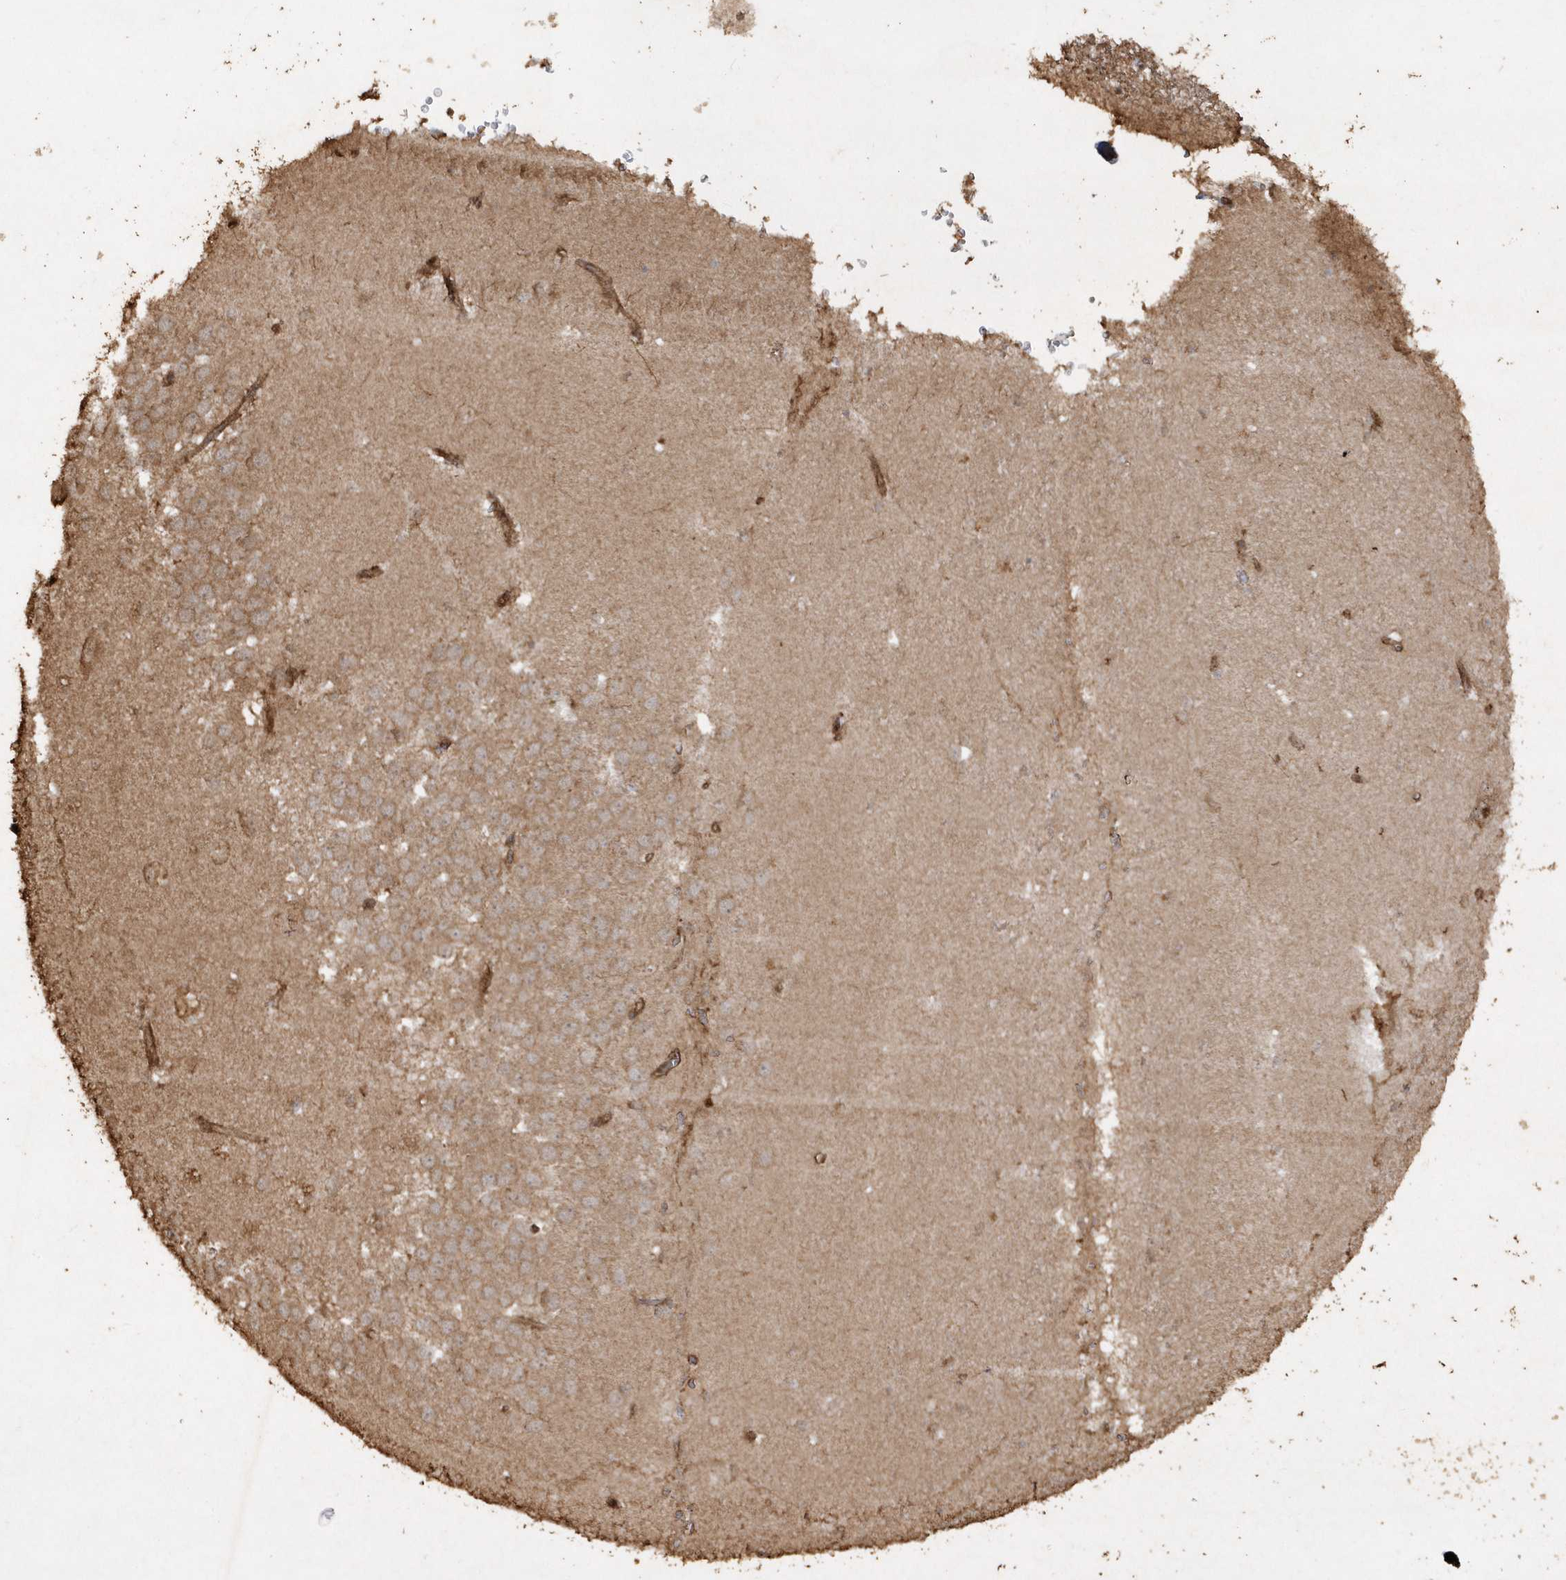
{"staining": {"intensity": "weak", "quantity": "25%-75%", "location": "cytoplasmic/membranous"}, "tissue": "hippocampus", "cell_type": "Glial cells", "image_type": "normal", "snomed": [{"axis": "morphology", "description": "Normal tissue, NOS"}, {"axis": "topography", "description": "Hippocampus"}], "caption": "Protein expression analysis of unremarkable hippocampus displays weak cytoplasmic/membranous positivity in approximately 25%-75% of glial cells.", "gene": "AVPI1", "patient": {"sex": "female", "age": 64}}